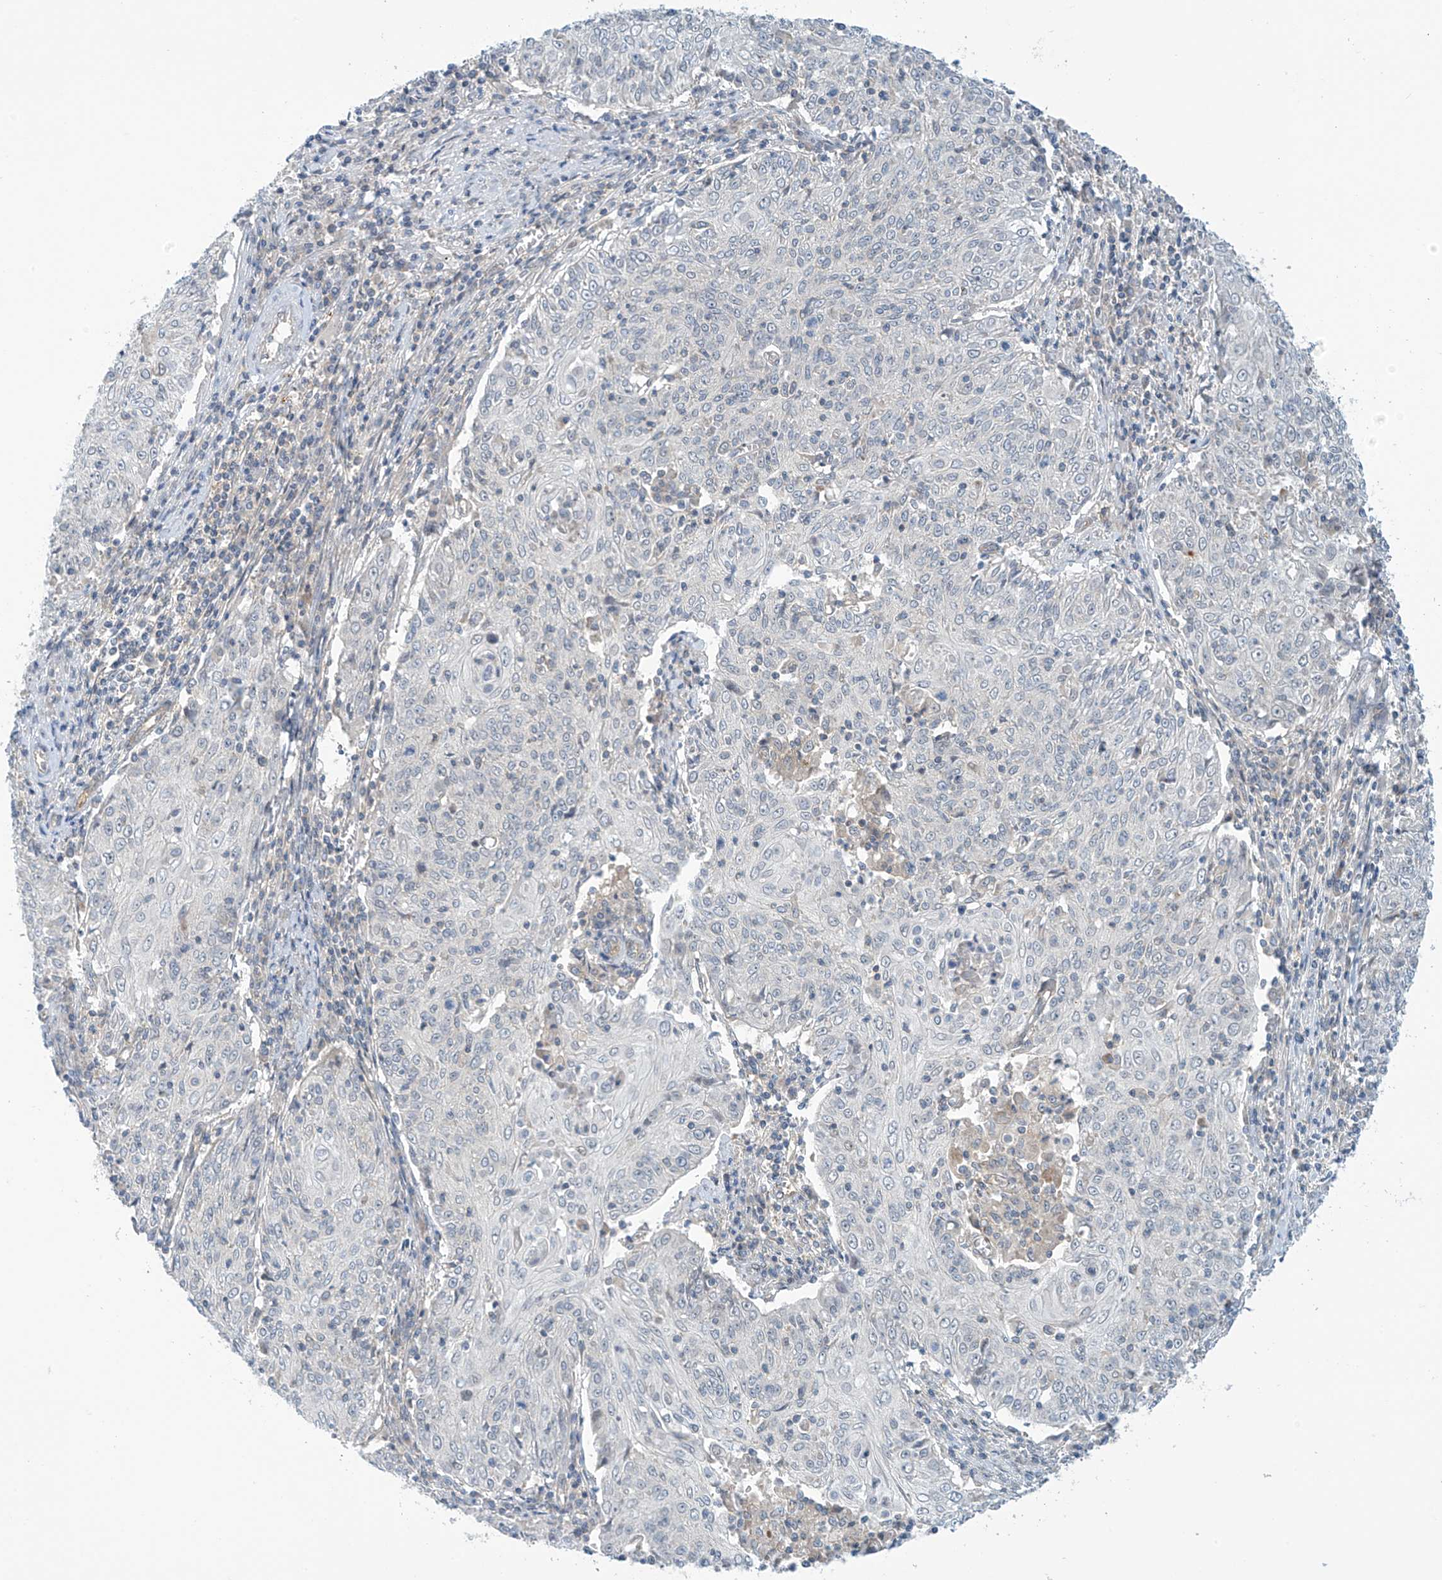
{"staining": {"intensity": "negative", "quantity": "none", "location": "none"}, "tissue": "cervical cancer", "cell_type": "Tumor cells", "image_type": "cancer", "snomed": [{"axis": "morphology", "description": "Squamous cell carcinoma, NOS"}, {"axis": "topography", "description": "Cervix"}], "caption": "This is a histopathology image of immunohistochemistry staining of cervical squamous cell carcinoma, which shows no positivity in tumor cells.", "gene": "FSD1L", "patient": {"sex": "female", "age": 48}}